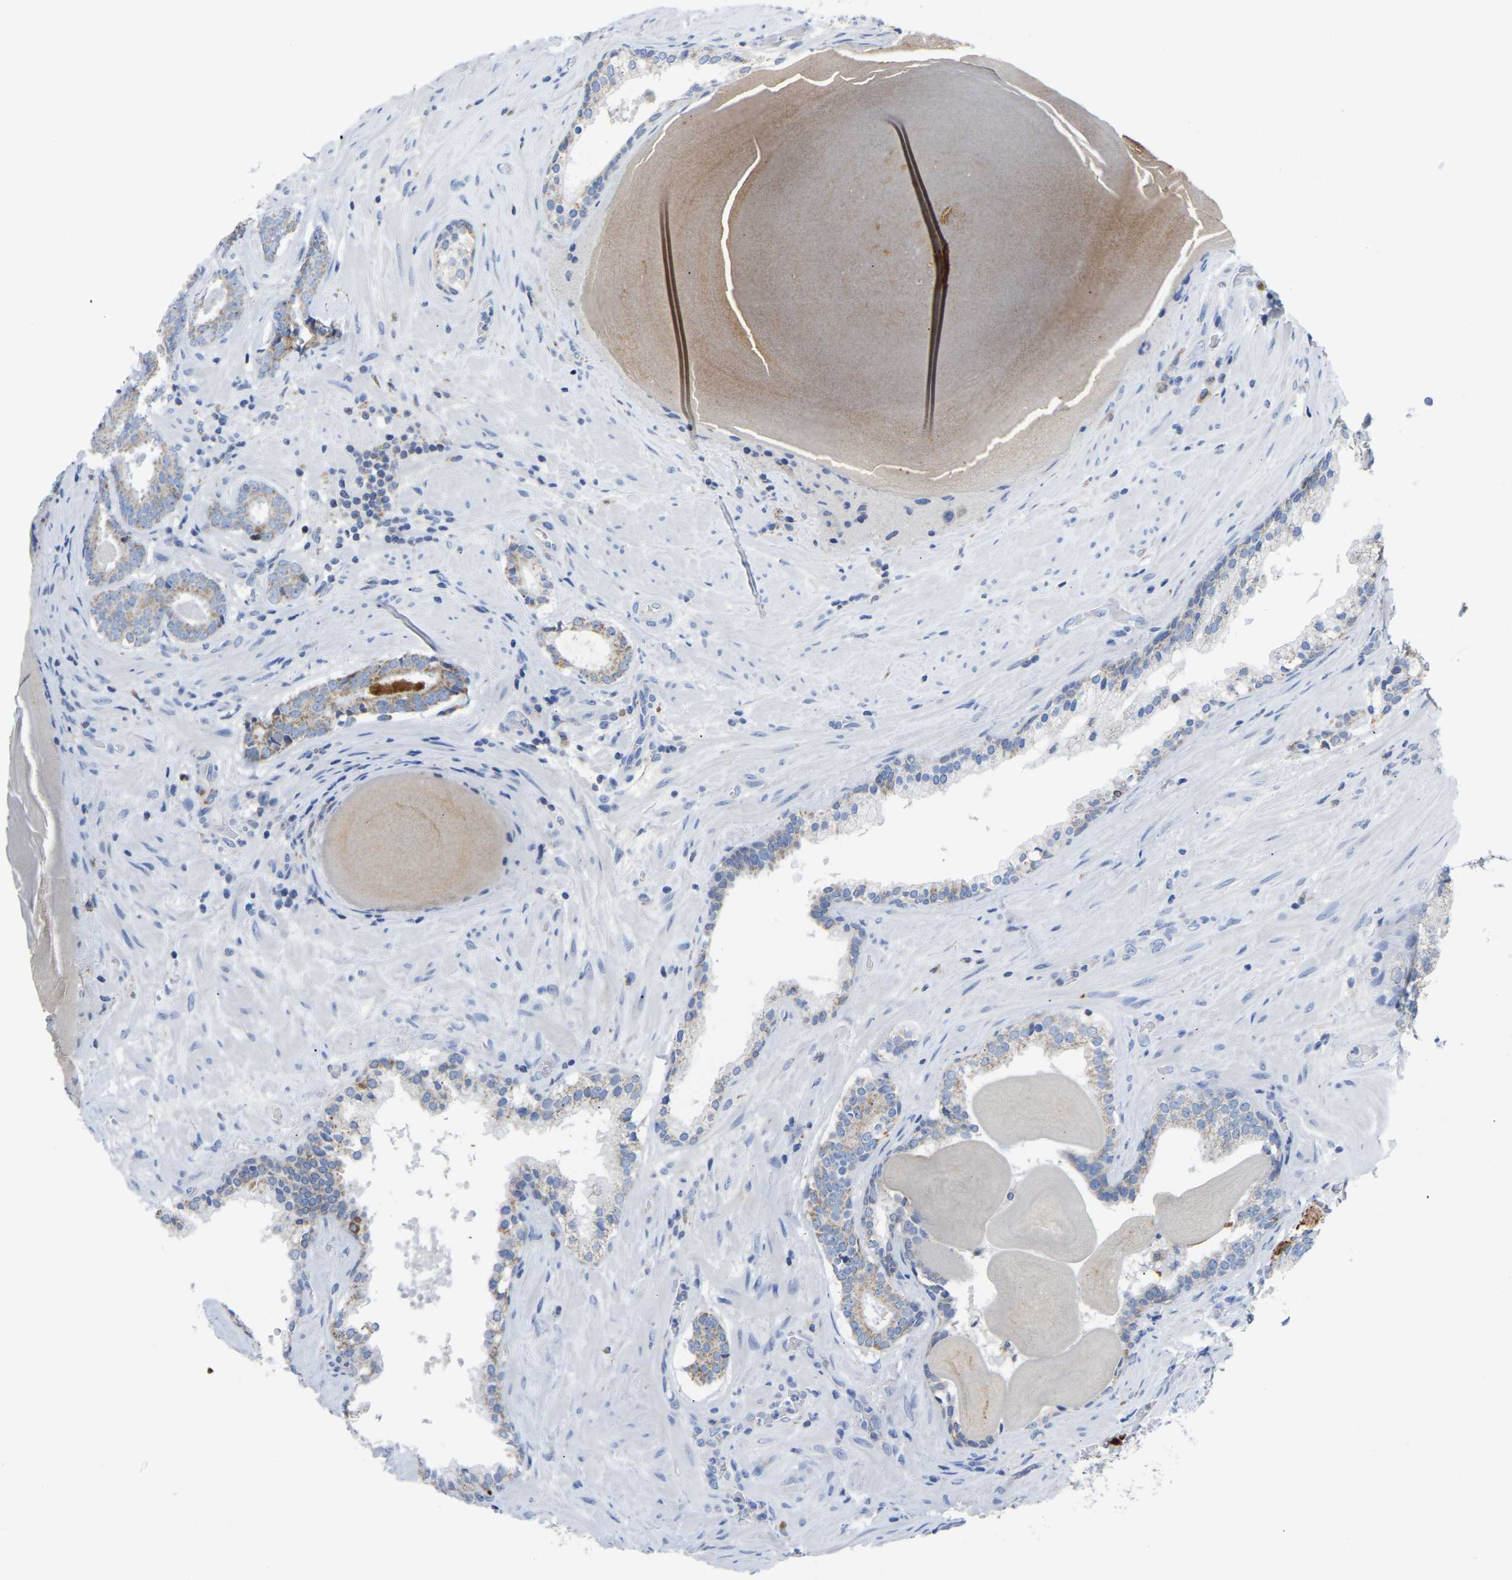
{"staining": {"intensity": "weak", "quantity": ">75%", "location": "cytoplasmic/membranous"}, "tissue": "prostate cancer", "cell_type": "Tumor cells", "image_type": "cancer", "snomed": [{"axis": "morphology", "description": "Adenocarcinoma, Low grade"}, {"axis": "topography", "description": "Prostate"}], "caption": "Approximately >75% of tumor cells in human prostate cancer exhibit weak cytoplasmic/membranous protein expression as visualized by brown immunohistochemical staining.", "gene": "ETFA", "patient": {"sex": "male", "age": 69}}